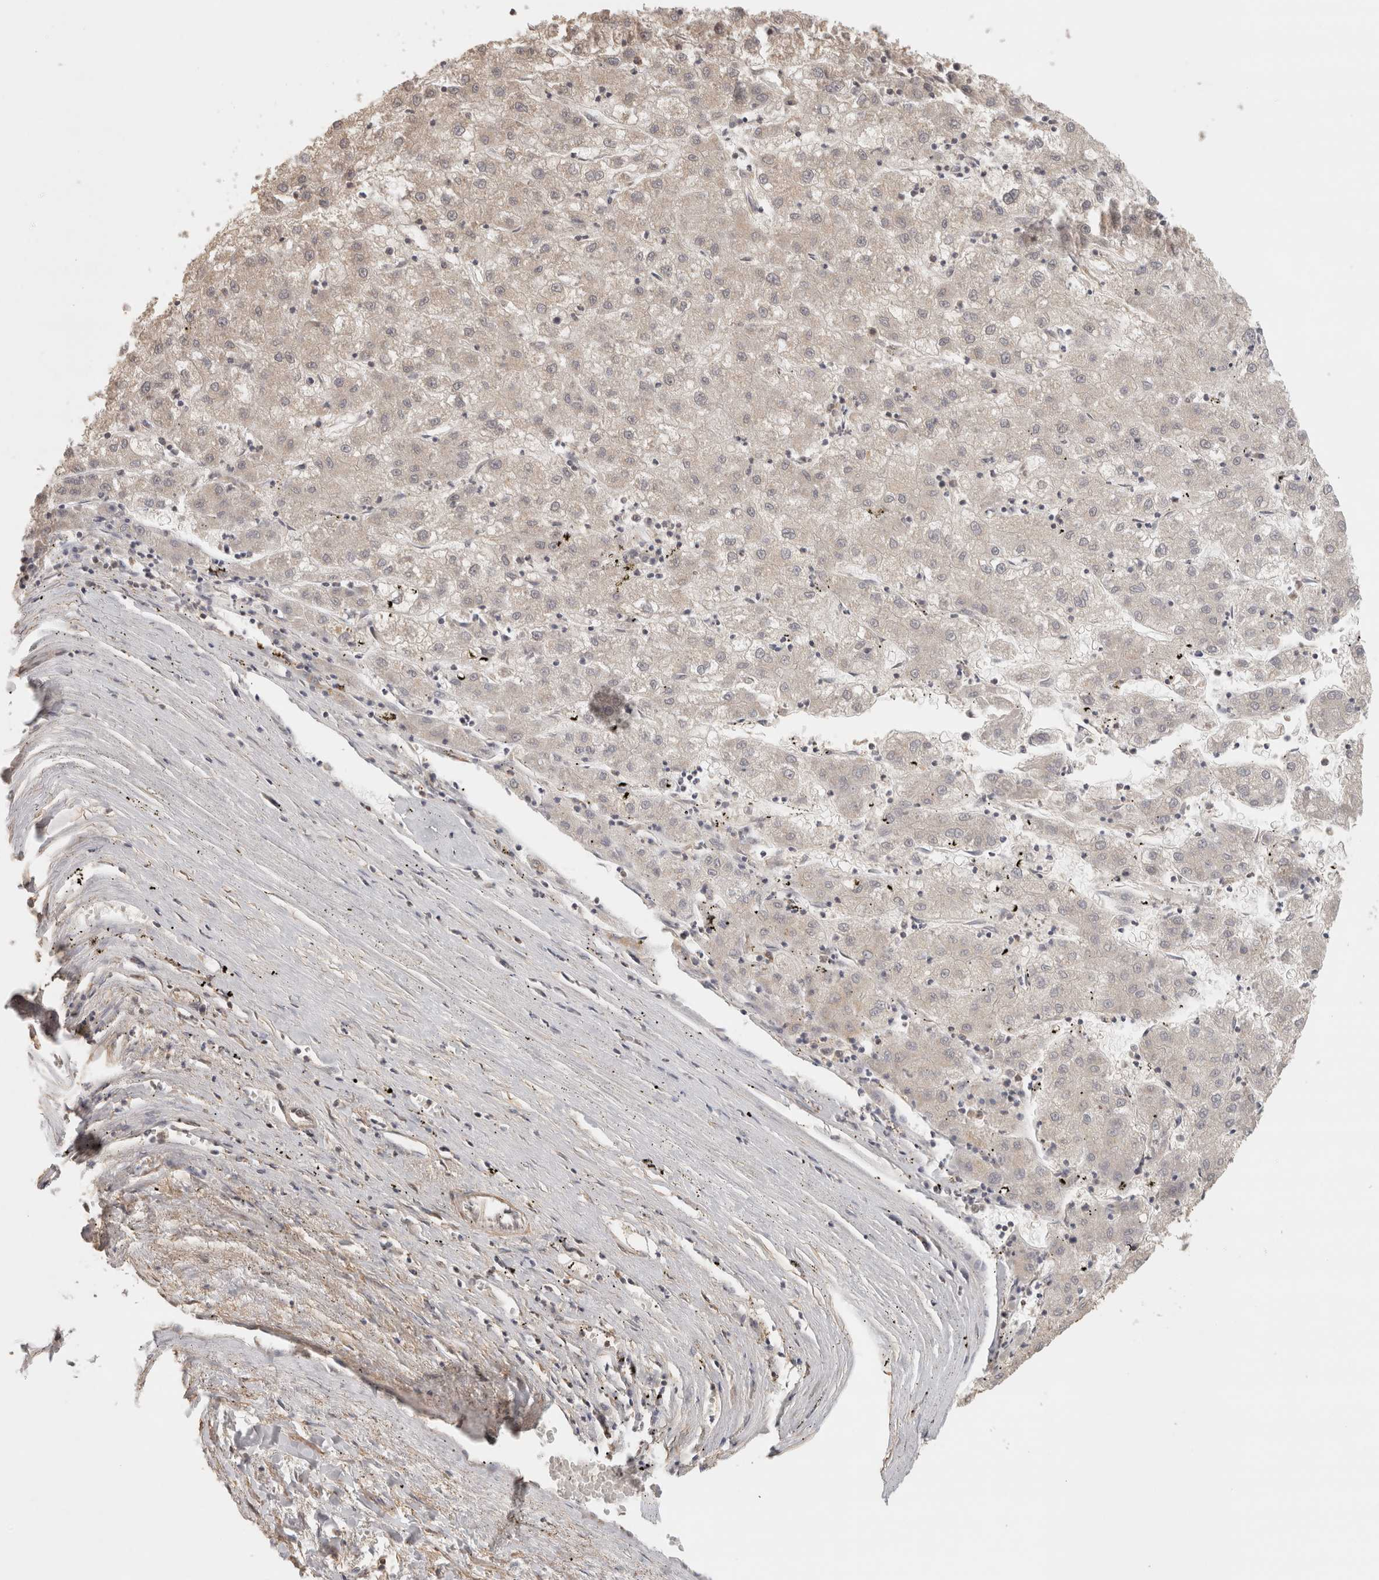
{"staining": {"intensity": "negative", "quantity": "none", "location": "none"}, "tissue": "liver cancer", "cell_type": "Tumor cells", "image_type": "cancer", "snomed": [{"axis": "morphology", "description": "Carcinoma, Hepatocellular, NOS"}, {"axis": "topography", "description": "Liver"}], "caption": "Immunohistochemistry (IHC) of human hepatocellular carcinoma (liver) displays no positivity in tumor cells.", "gene": "BNIP3L", "patient": {"sex": "male", "age": 72}}